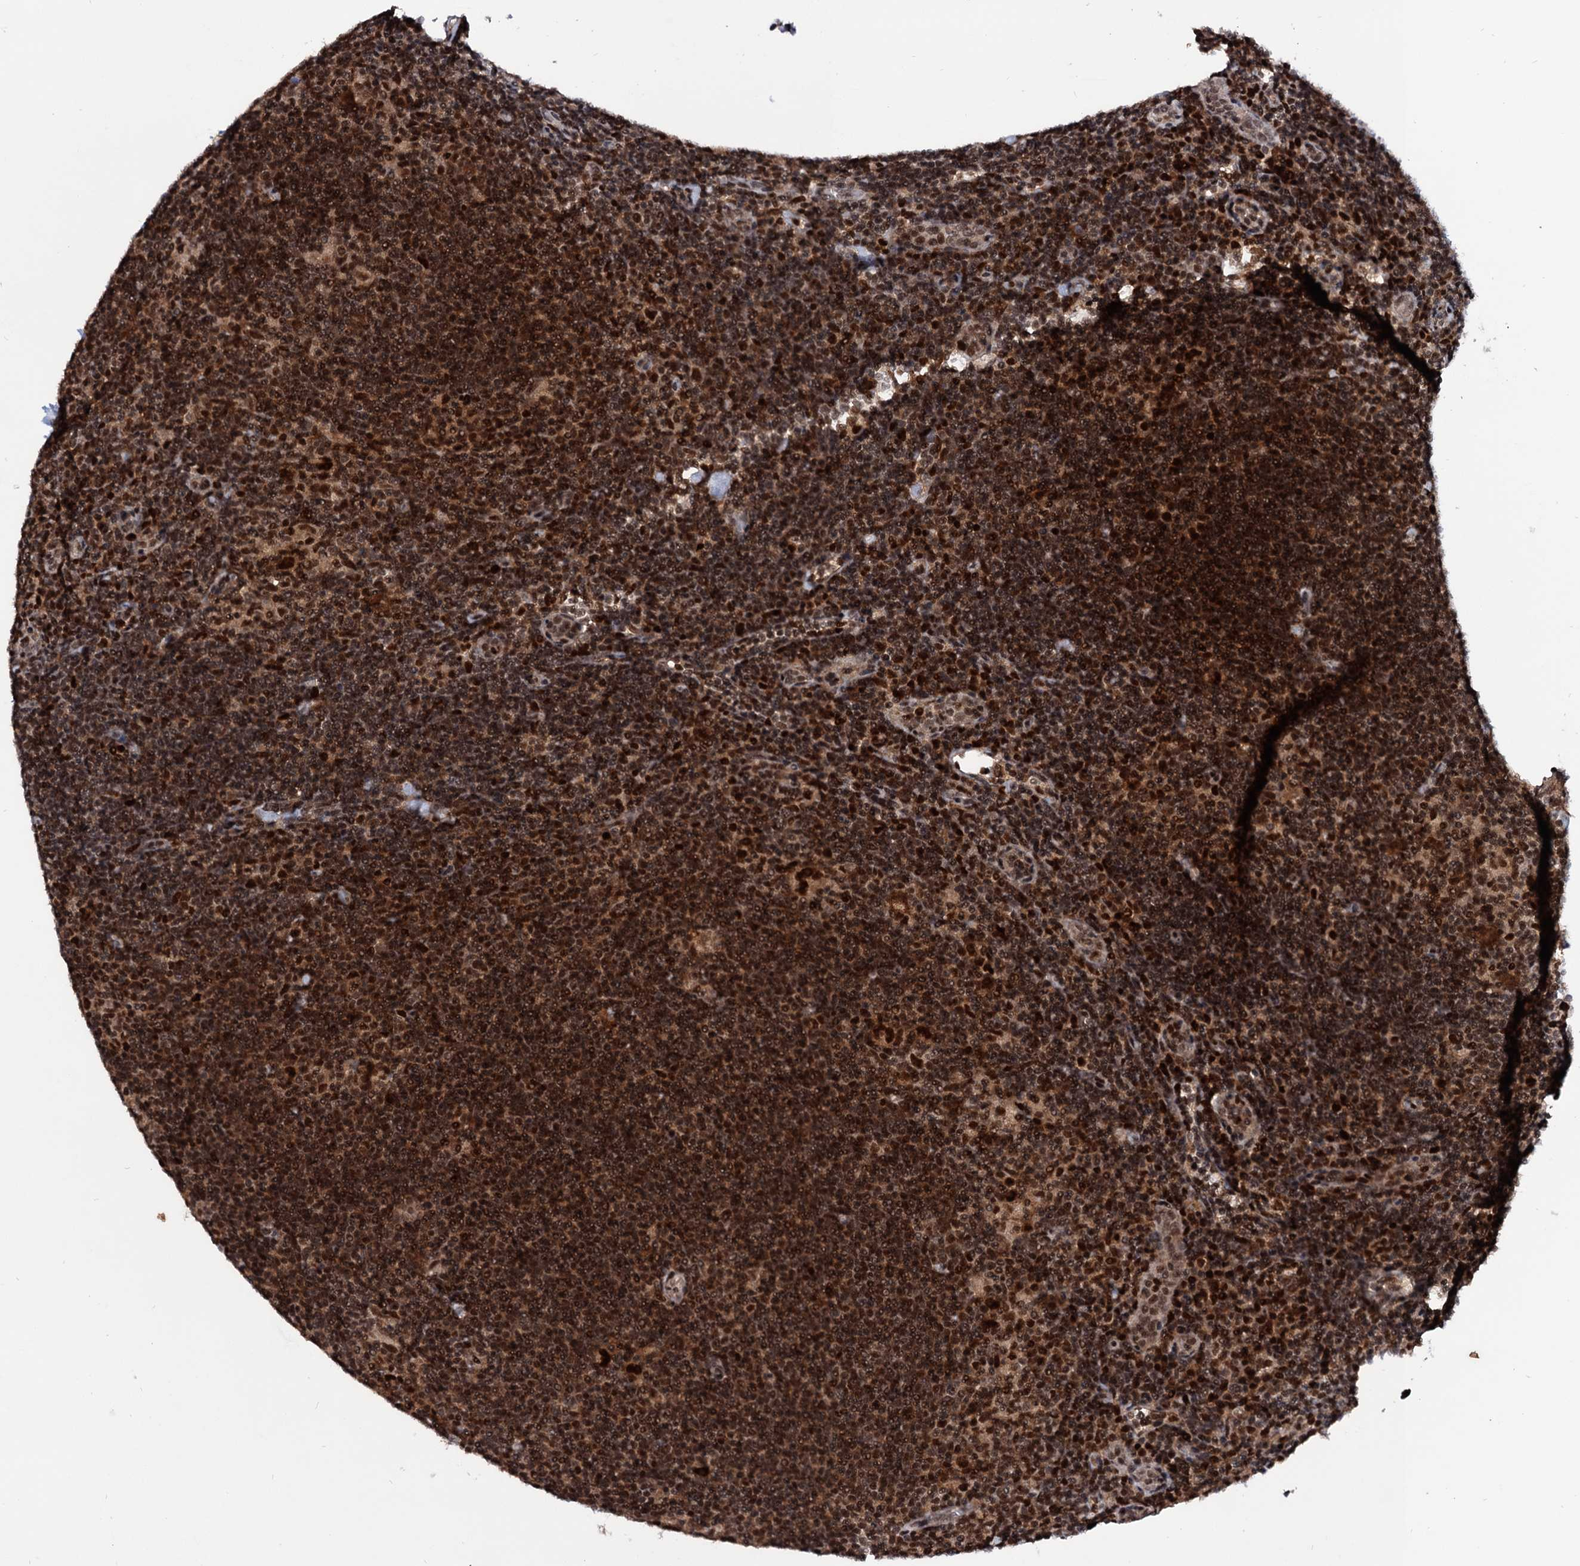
{"staining": {"intensity": "moderate", "quantity": ">75%", "location": "nuclear"}, "tissue": "lymphoma", "cell_type": "Tumor cells", "image_type": "cancer", "snomed": [{"axis": "morphology", "description": "Hodgkin's disease, NOS"}, {"axis": "topography", "description": "Lymph node"}], "caption": "Protein expression analysis of human Hodgkin's disease reveals moderate nuclear positivity in approximately >75% of tumor cells. Using DAB (3,3'-diaminobenzidine) (brown) and hematoxylin (blue) stains, captured at high magnification using brightfield microscopy.", "gene": "RNASEH2B", "patient": {"sex": "female", "age": 57}}